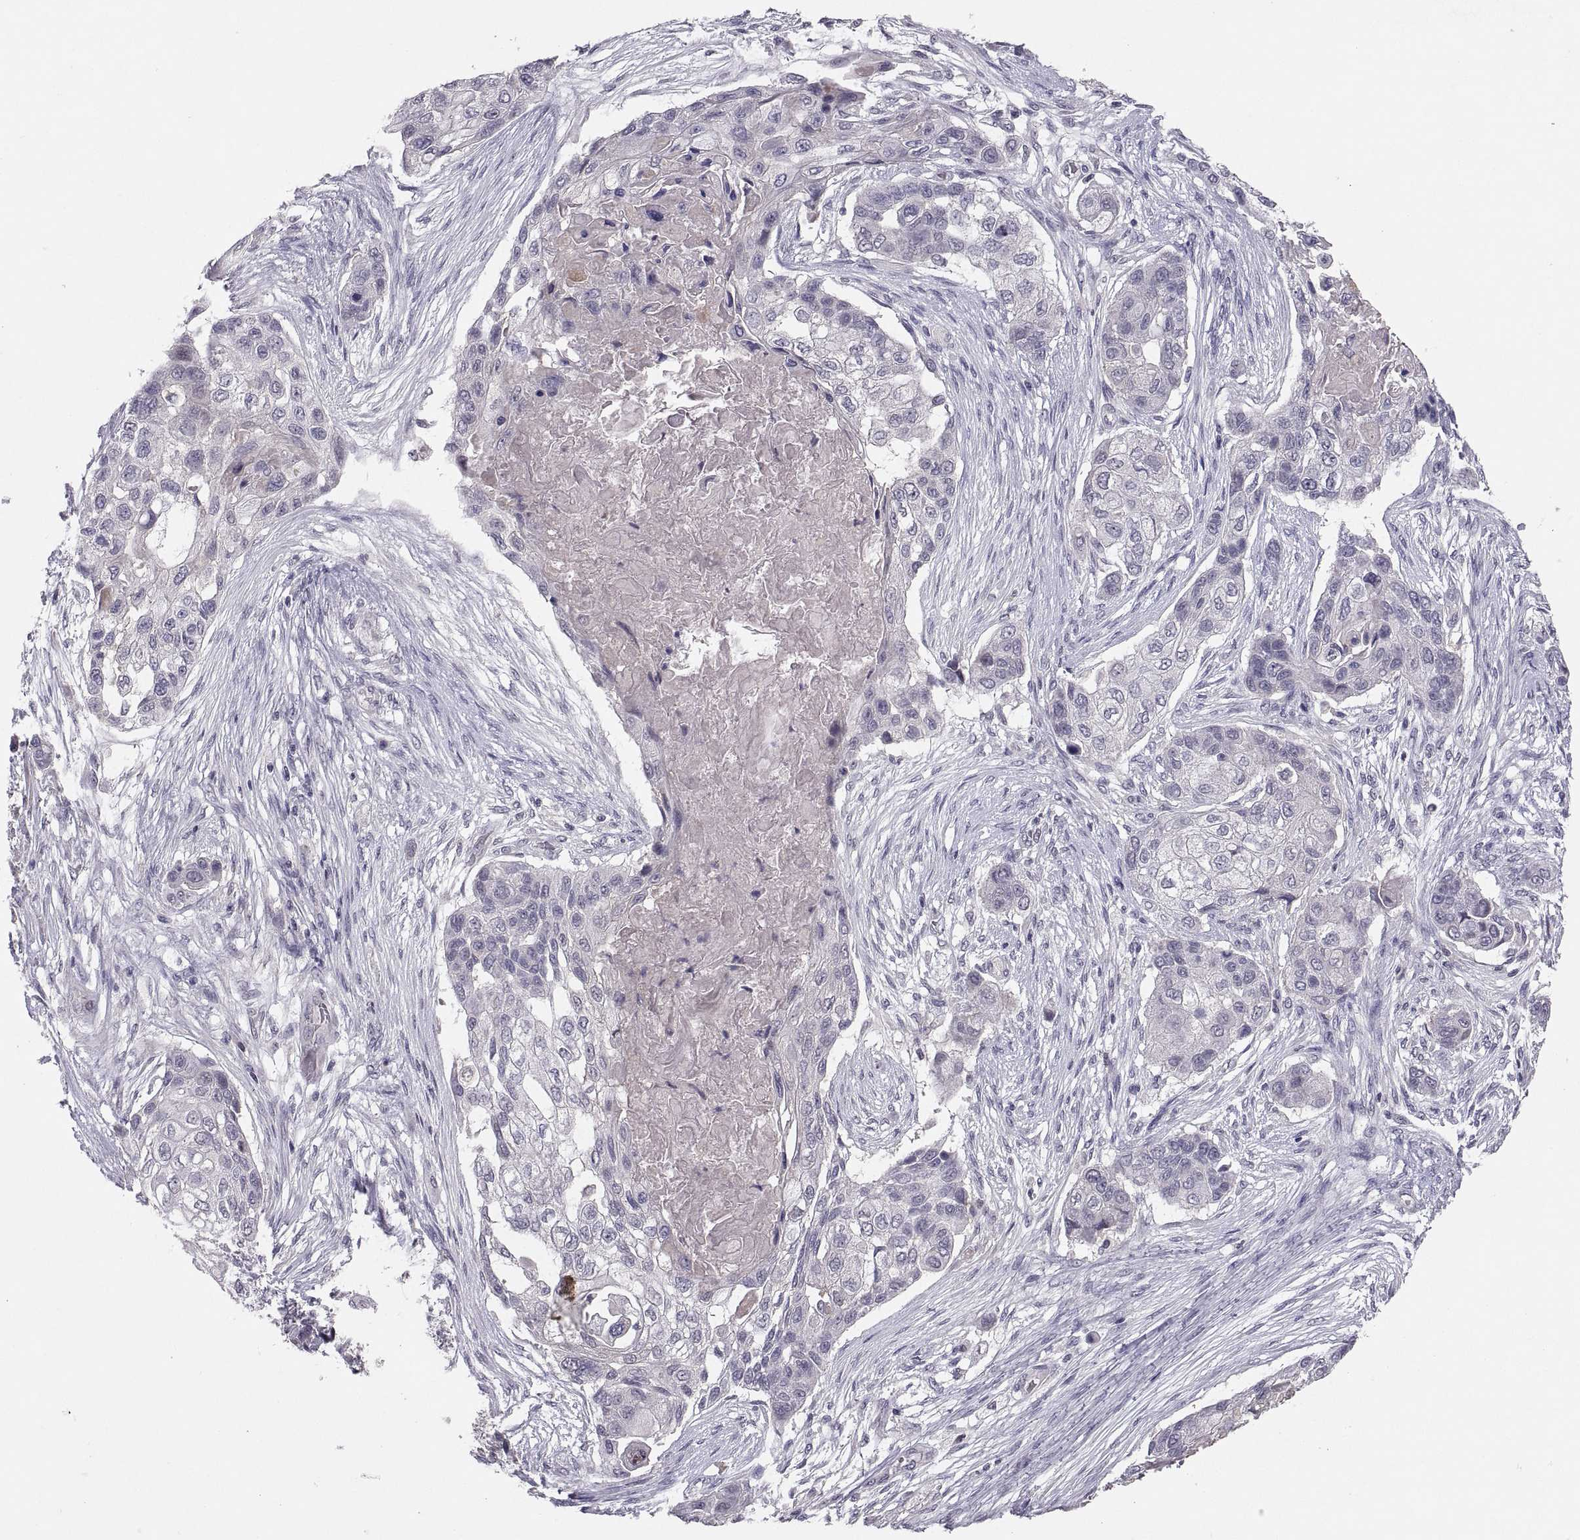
{"staining": {"intensity": "negative", "quantity": "none", "location": "none"}, "tissue": "lung cancer", "cell_type": "Tumor cells", "image_type": "cancer", "snomed": [{"axis": "morphology", "description": "Squamous cell carcinoma, NOS"}, {"axis": "topography", "description": "Lung"}], "caption": "Tumor cells show no significant protein staining in lung squamous cell carcinoma.", "gene": "PAX2", "patient": {"sex": "male", "age": 69}}